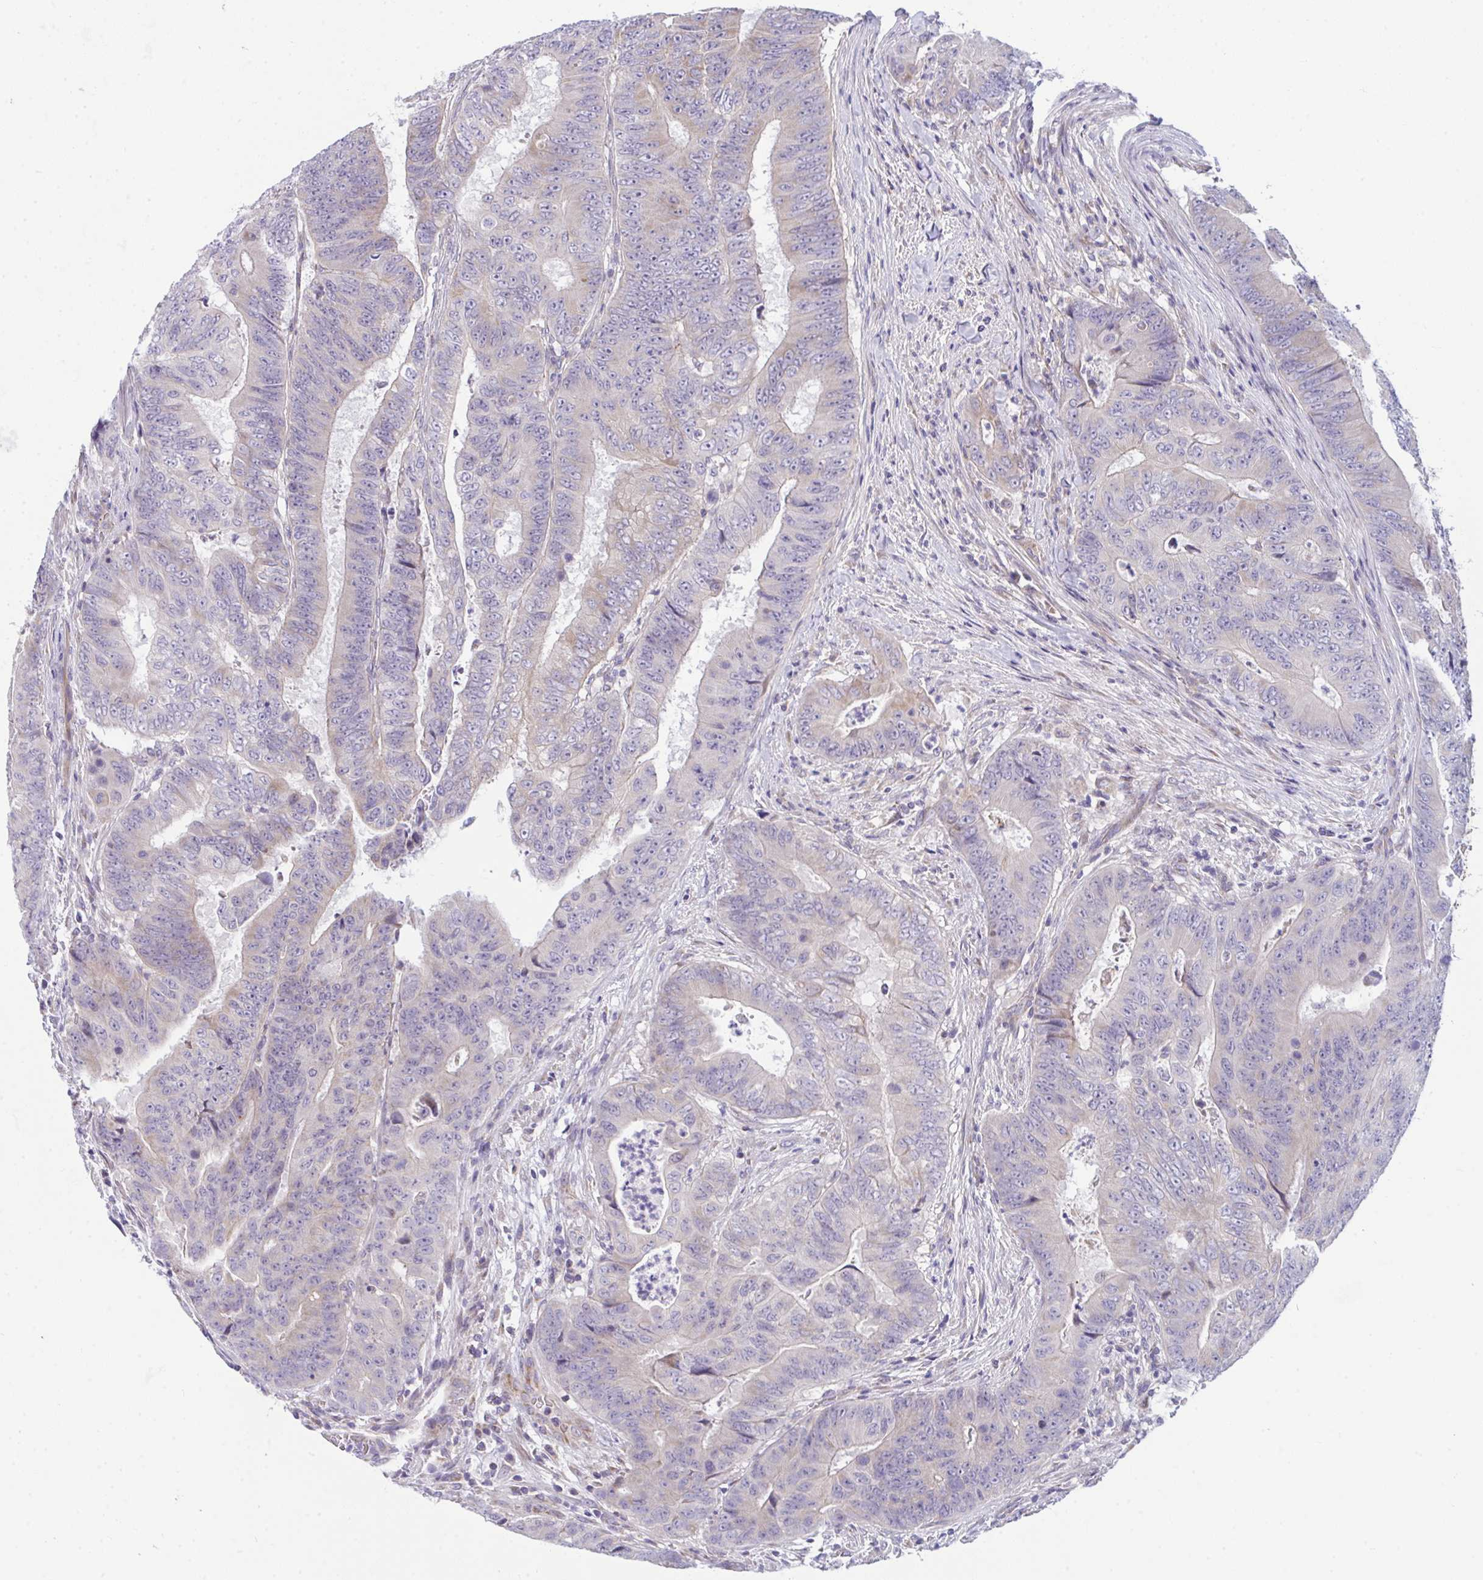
{"staining": {"intensity": "weak", "quantity": "25%-75%", "location": "cytoplasmic/membranous"}, "tissue": "colorectal cancer", "cell_type": "Tumor cells", "image_type": "cancer", "snomed": [{"axis": "morphology", "description": "Adenocarcinoma, NOS"}, {"axis": "topography", "description": "Colon"}], "caption": "Human colorectal cancer (adenocarcinoma) stained for a protein (brown) demonstrates weak cytoplasmic/membranous positive positivity in about 25%-75% of tumor cells.", "gene": "CEP63", "patient": {"sex": "female", "age": 48}}